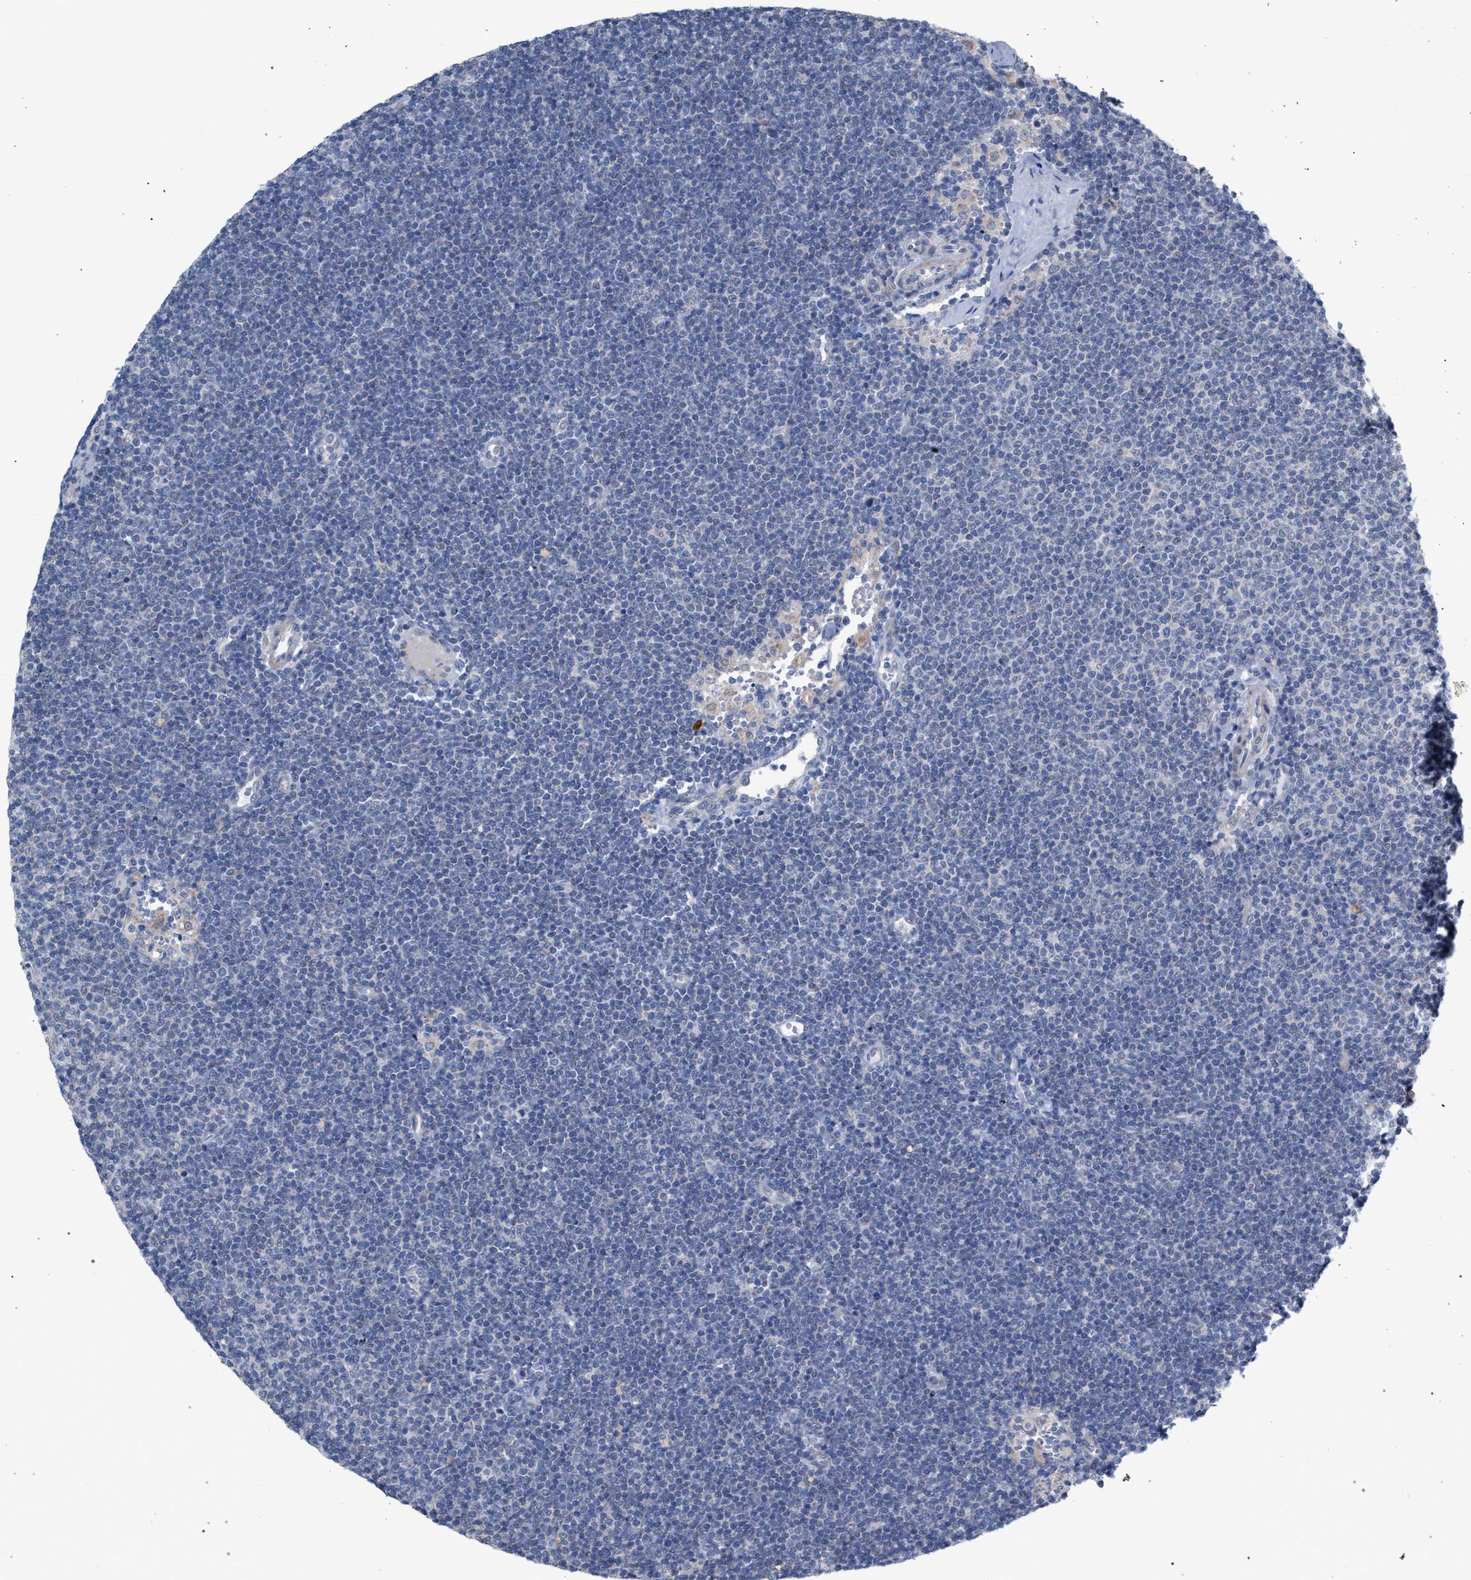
{"staining": {"intensity": "negative", "quantity": "none", "location": "none"}, "tissue": "lymphoma", "cell_type": "Tumor cells", "image_type": "cancer", "snomed": [{"axis": "morphology", "description": "Malignant lymphoma, non-Hodgkin's type, Low grade"}, {"axis": "topography", "description": "Lymph node"}], "caption": "An immunohistochemistry micrograph of lymphoma is shown. There is no staining in tumor cells of lymphoma.", "gene": "RNF135", "patient": {"sex": "female", "age": 53}}